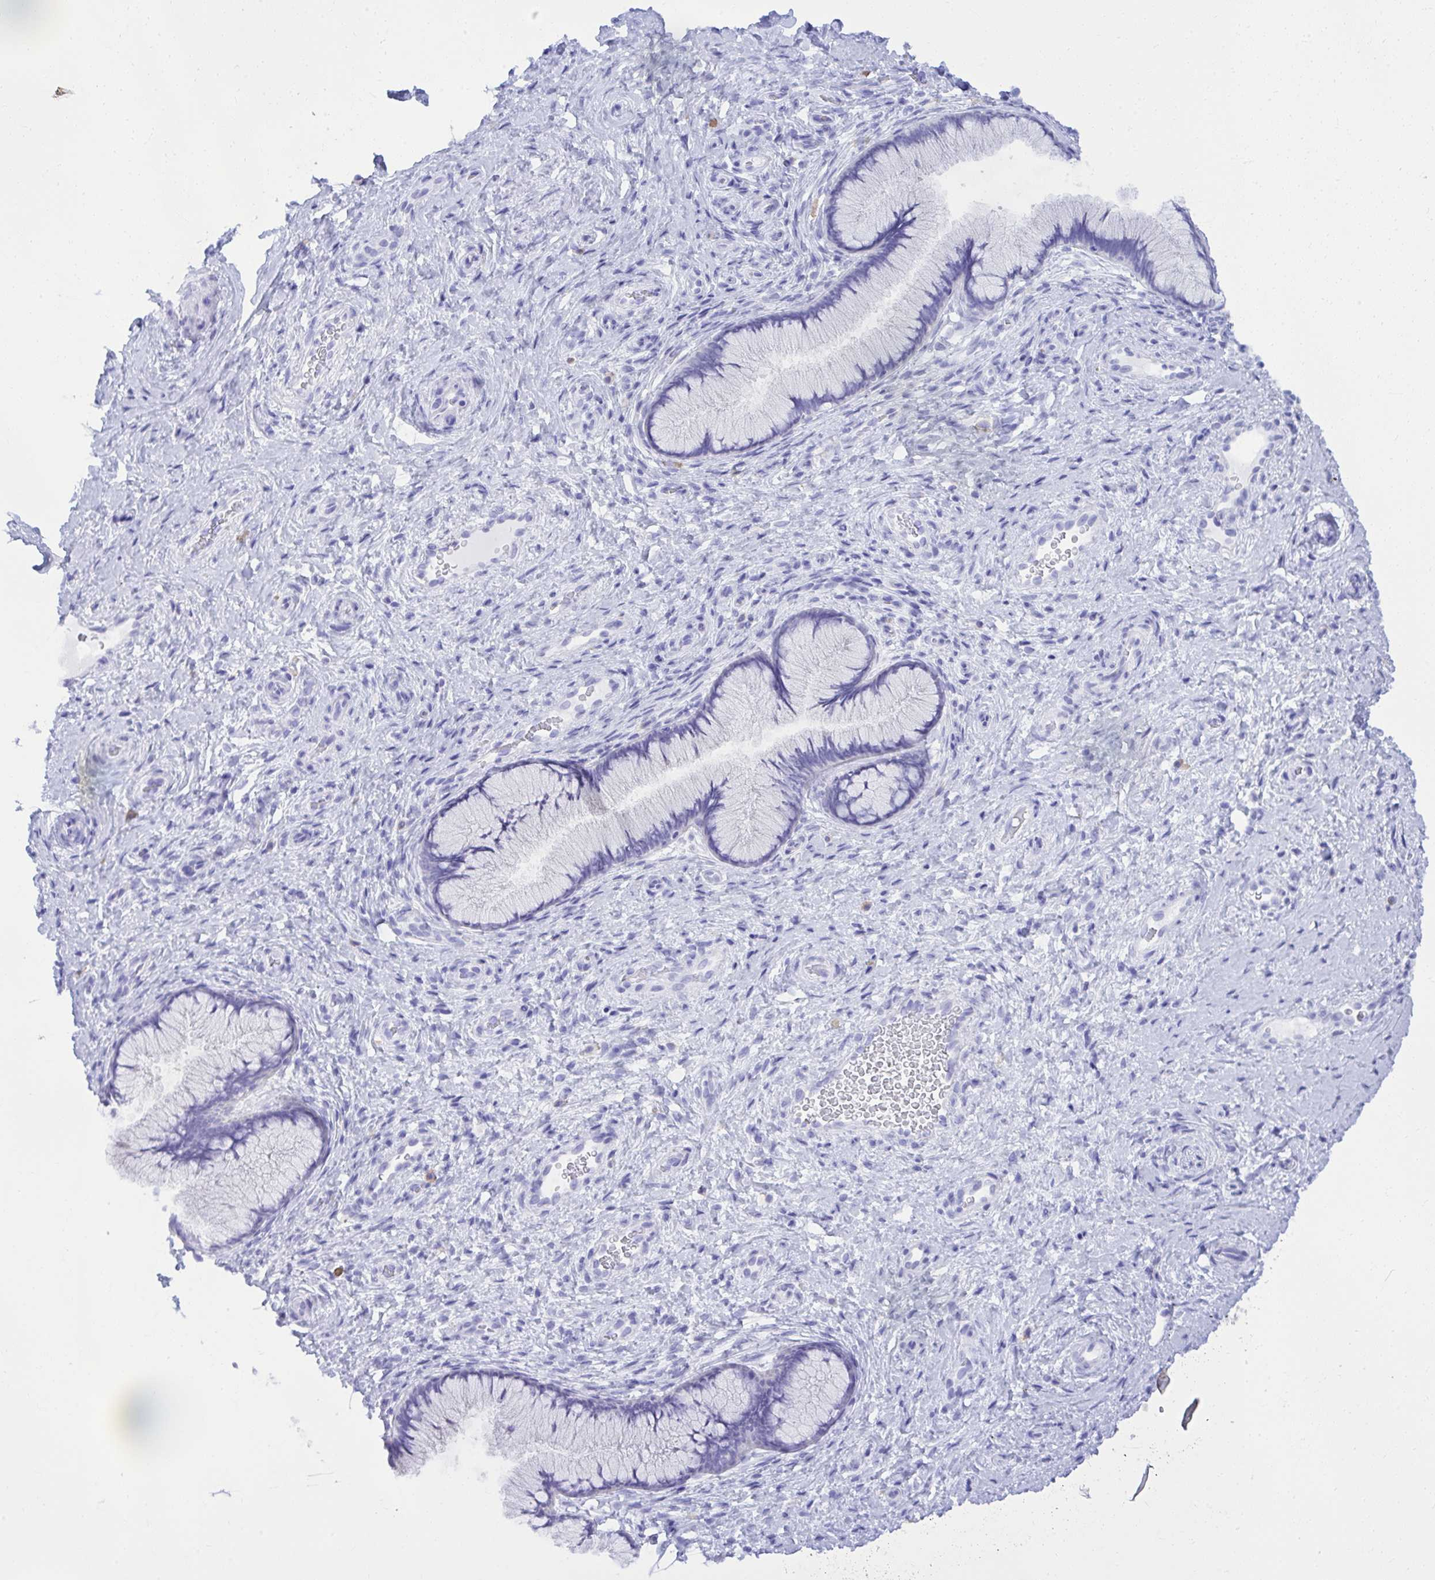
{"staining": {"intensity": "negative", "quantity": "none", "location": "none"}, "tissue": "cervix", "cell_type": "Glandular cells", "image_type": "normal", "snomed": [{"axis": "morphology", "description": "Normal tissue, NOS"}, {"axis": "topography", "description": "Cervix"}], "caption": "Histopathology image shows no significant protein staining in glandular cells of unremarkable cervix.", "gene": "PSD", "patient": {"sex": "female", "age": 34}}